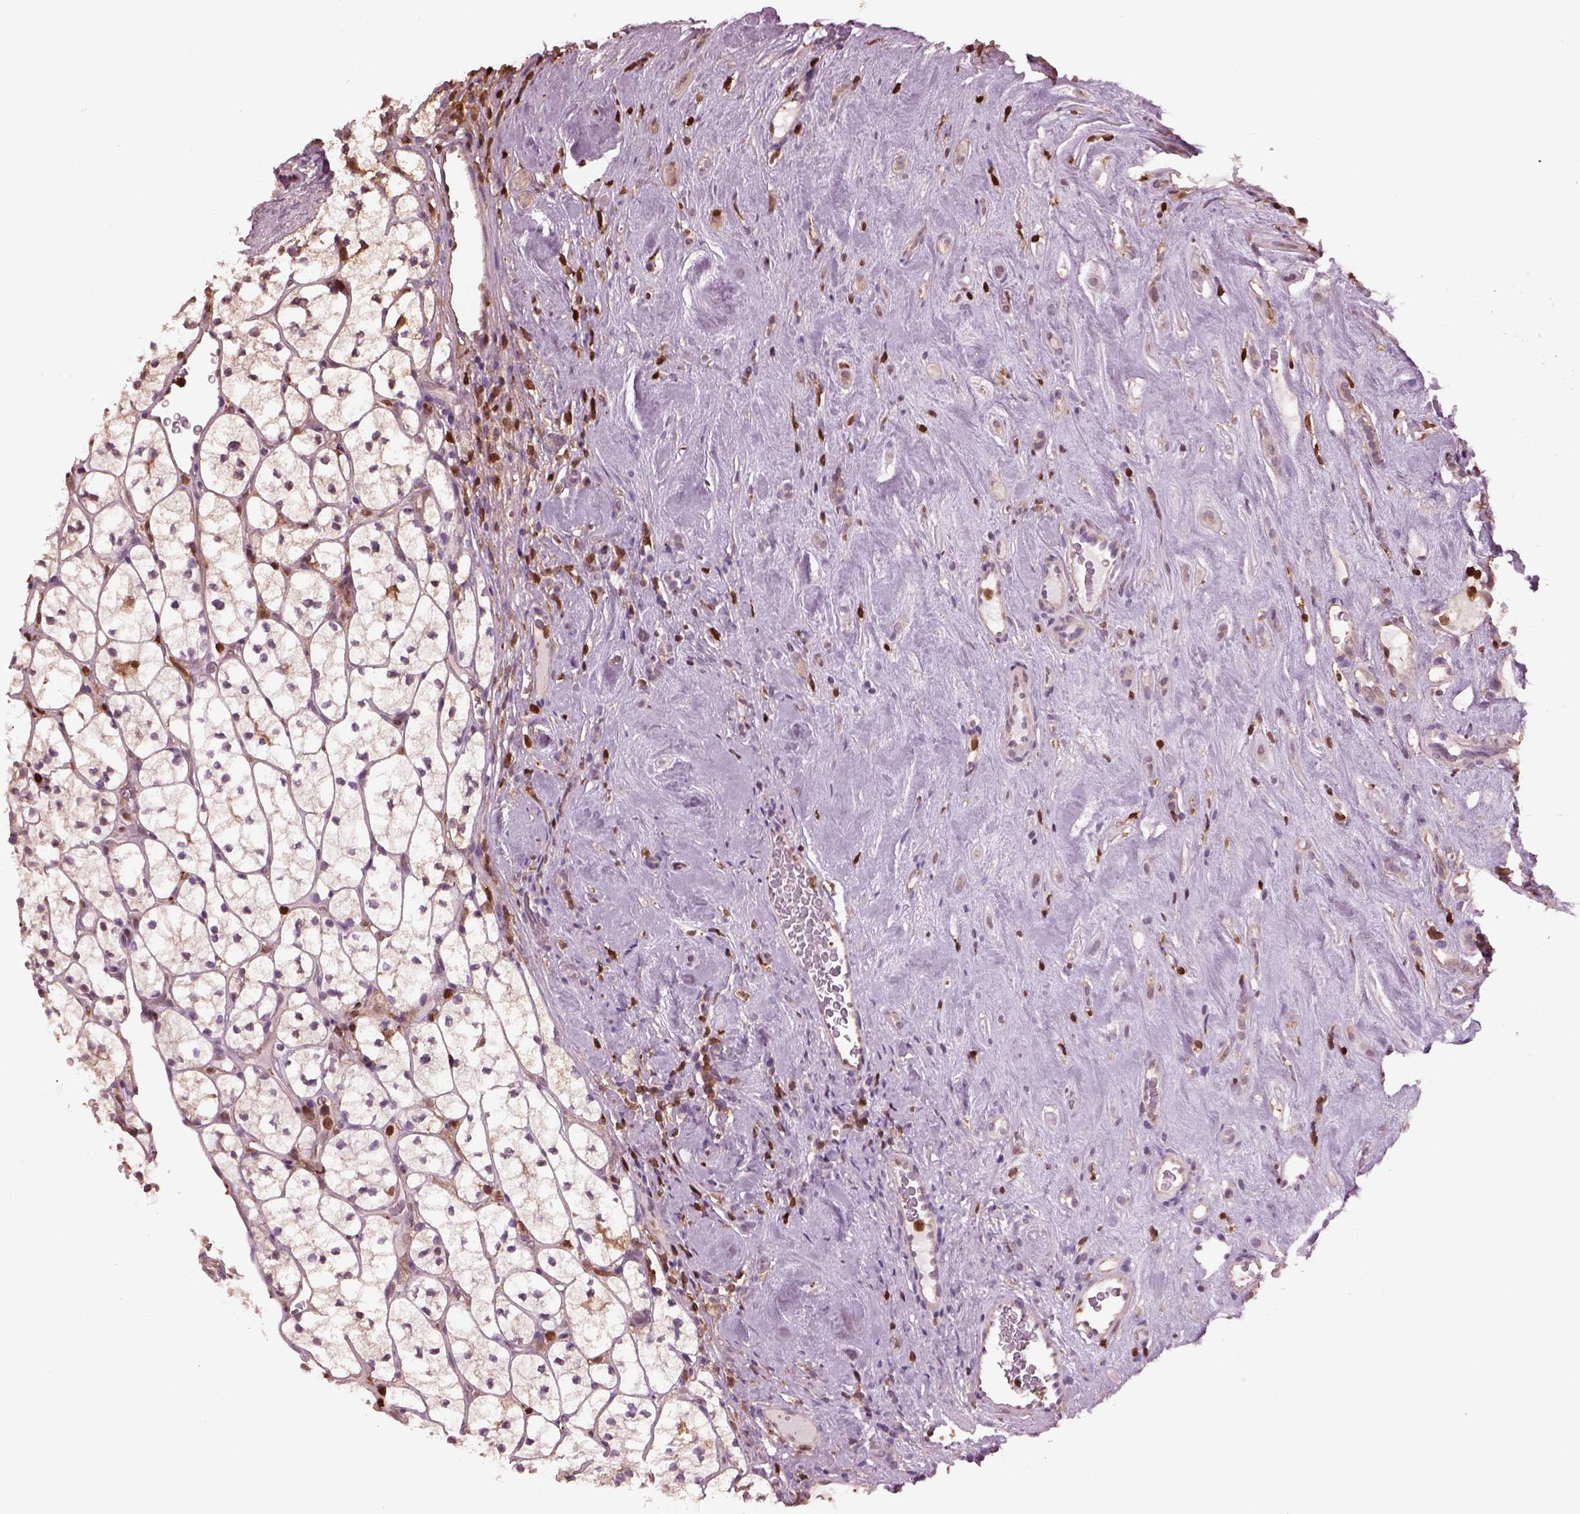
{"staining": {"intensity": "negative", "quantity": "none", "location": "none"}, "tissue": "renal cancer", "cell_type": "Tumor cells", "image_type": "cancer", "snomed": [{"axis": "morphology", "description": "Adenocarcinoma, NOS"}, {"axis": "topography", "description": "Kidney"}], "caption": "IHC photomicrograph of neoplastic tissue: renal adenocarcinoma stained with DAB (3,3'-diaminobenzidine) exhibits no significant protein positivity in tumor cells.", "gene": "IL31RA", "patient": {"sex": "female", "age": 89}}